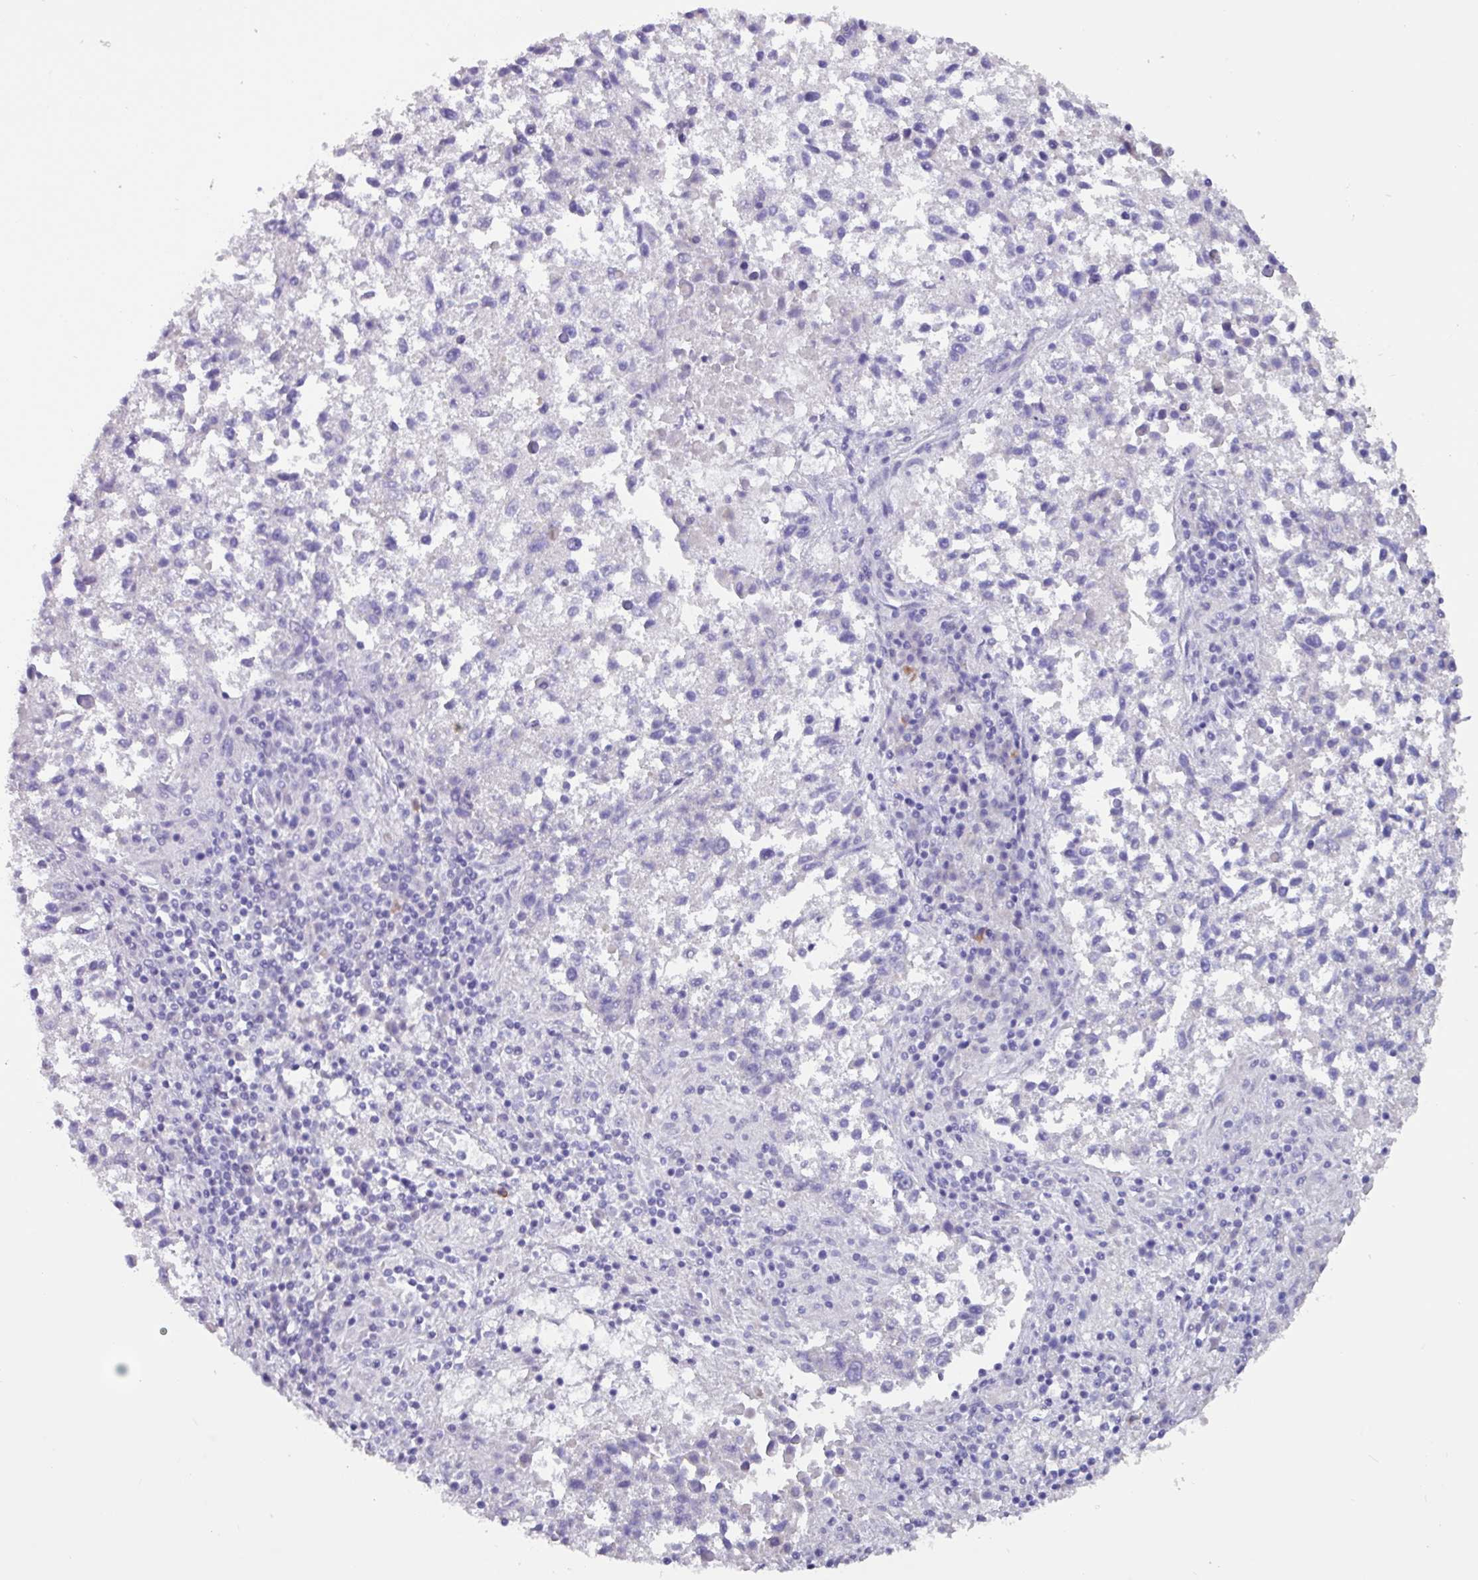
{"staining": {"intensity": "negative", "quantity": "none", "location": "none"}, "tissue": "lung cancer", "cell_type": "Tumor cells", "image_type": "cancer", "snomed": [{"axis": "morphology", "description": "Squamous cell carcinoma, NOS"}, {"axis": "topography", "description": "Lung"}], "caption": "There is no significant positivity in tumor cells of lung cancer. (Stains: DAB (3,3'-diaminobenzidine) IHC with hematoxylin counter stain, Microscopy: brightfield microscopy at high magnification).", "gene": "OTX1", "patient": {"sex": "male", "age": 73}}